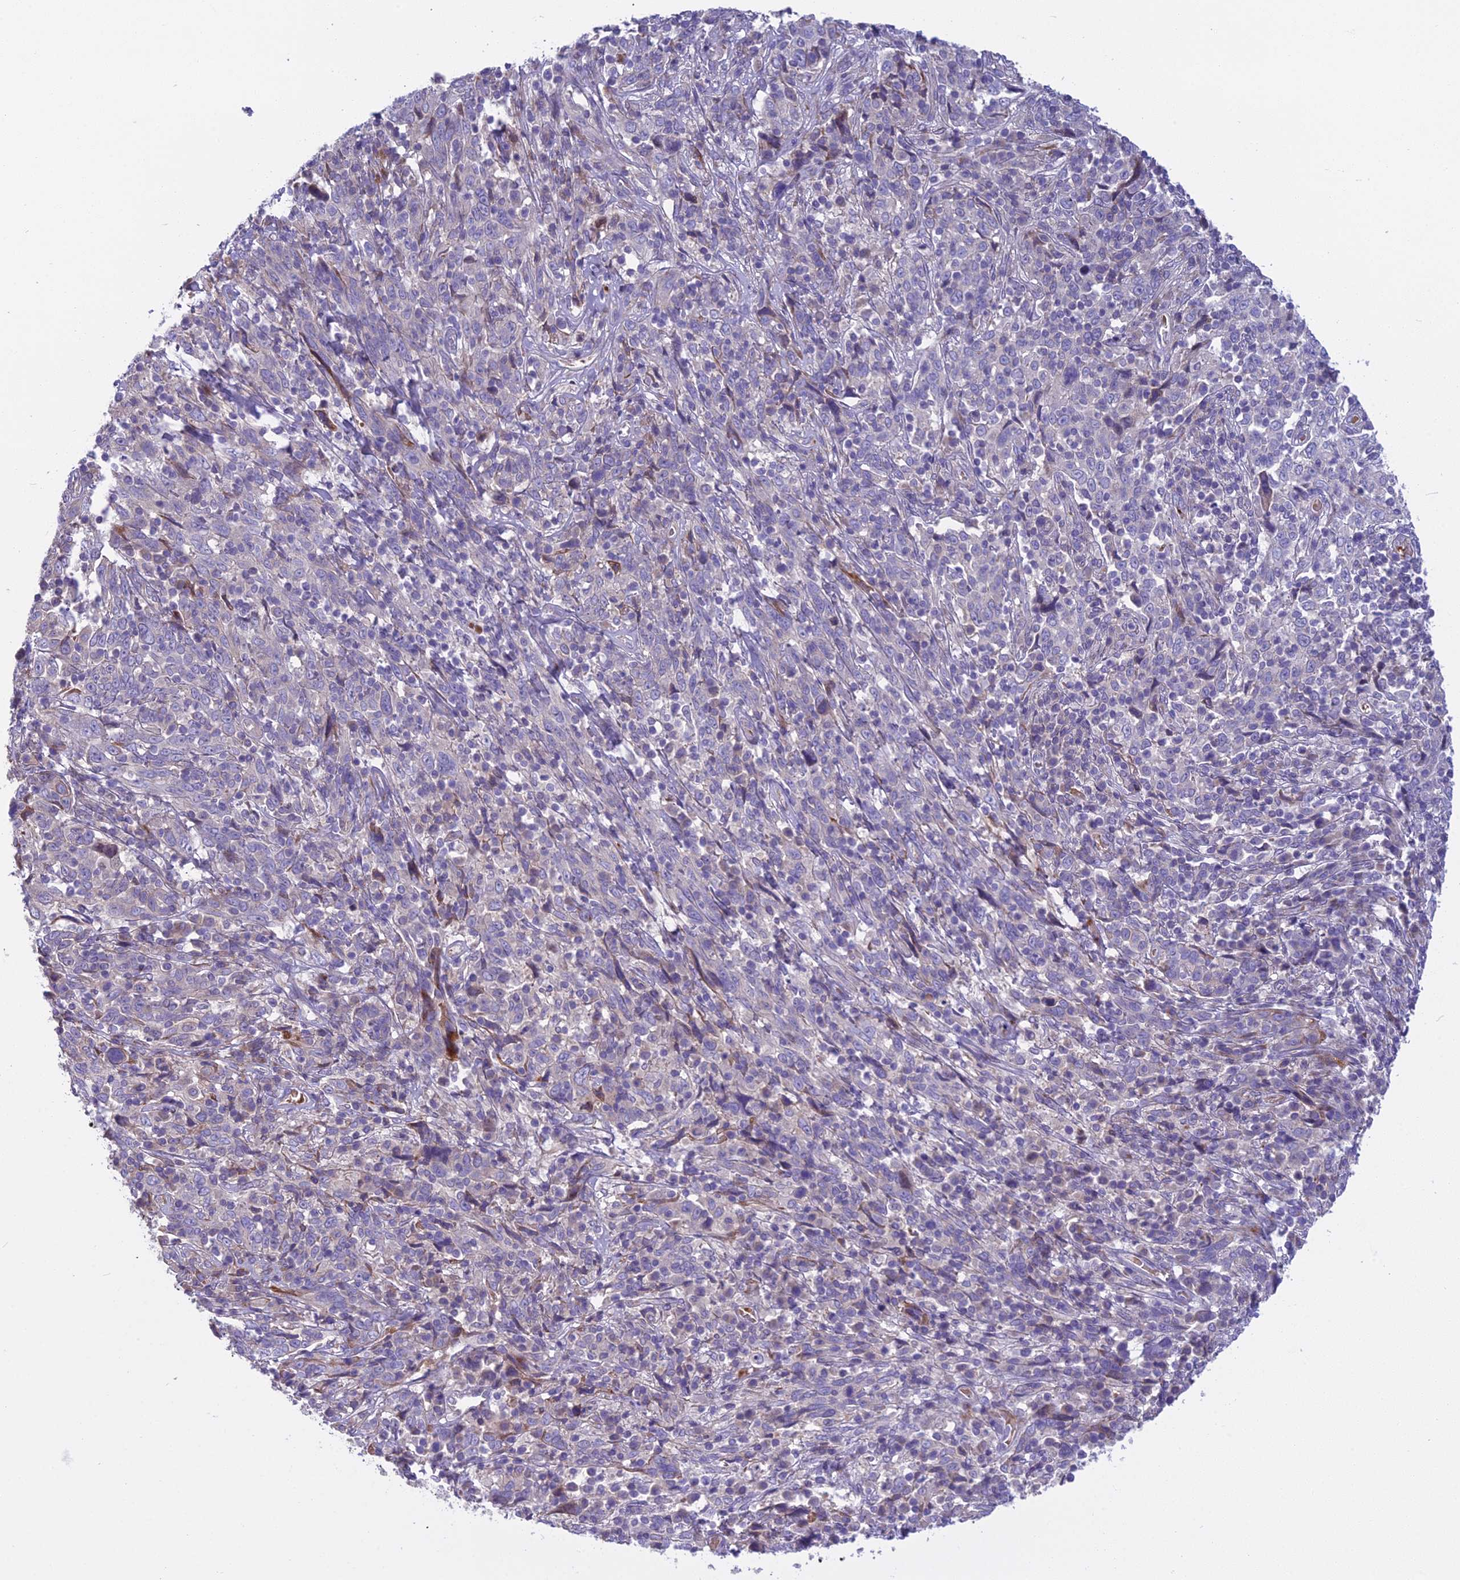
{"staining": {"intensity": "negative", "quantity": "none", "location": "none"}, "tissue": "cervical cancer", "cell_type": "Tumor cells", "image_type": "cancer", "snomed": [{"axis": "morphology", "description": "Squamous cell carcinoma, NOS"}, {"axis": "topography", "description": "Cervix"}], "caption": "This image is of cervical cancer stained with IHC to label a protein in brown with the nuclei are counter-stained blue. There is no staining in tumor cells.", "gene": "PCDHB14", "patient": {"sex": "female", "age": 46}}